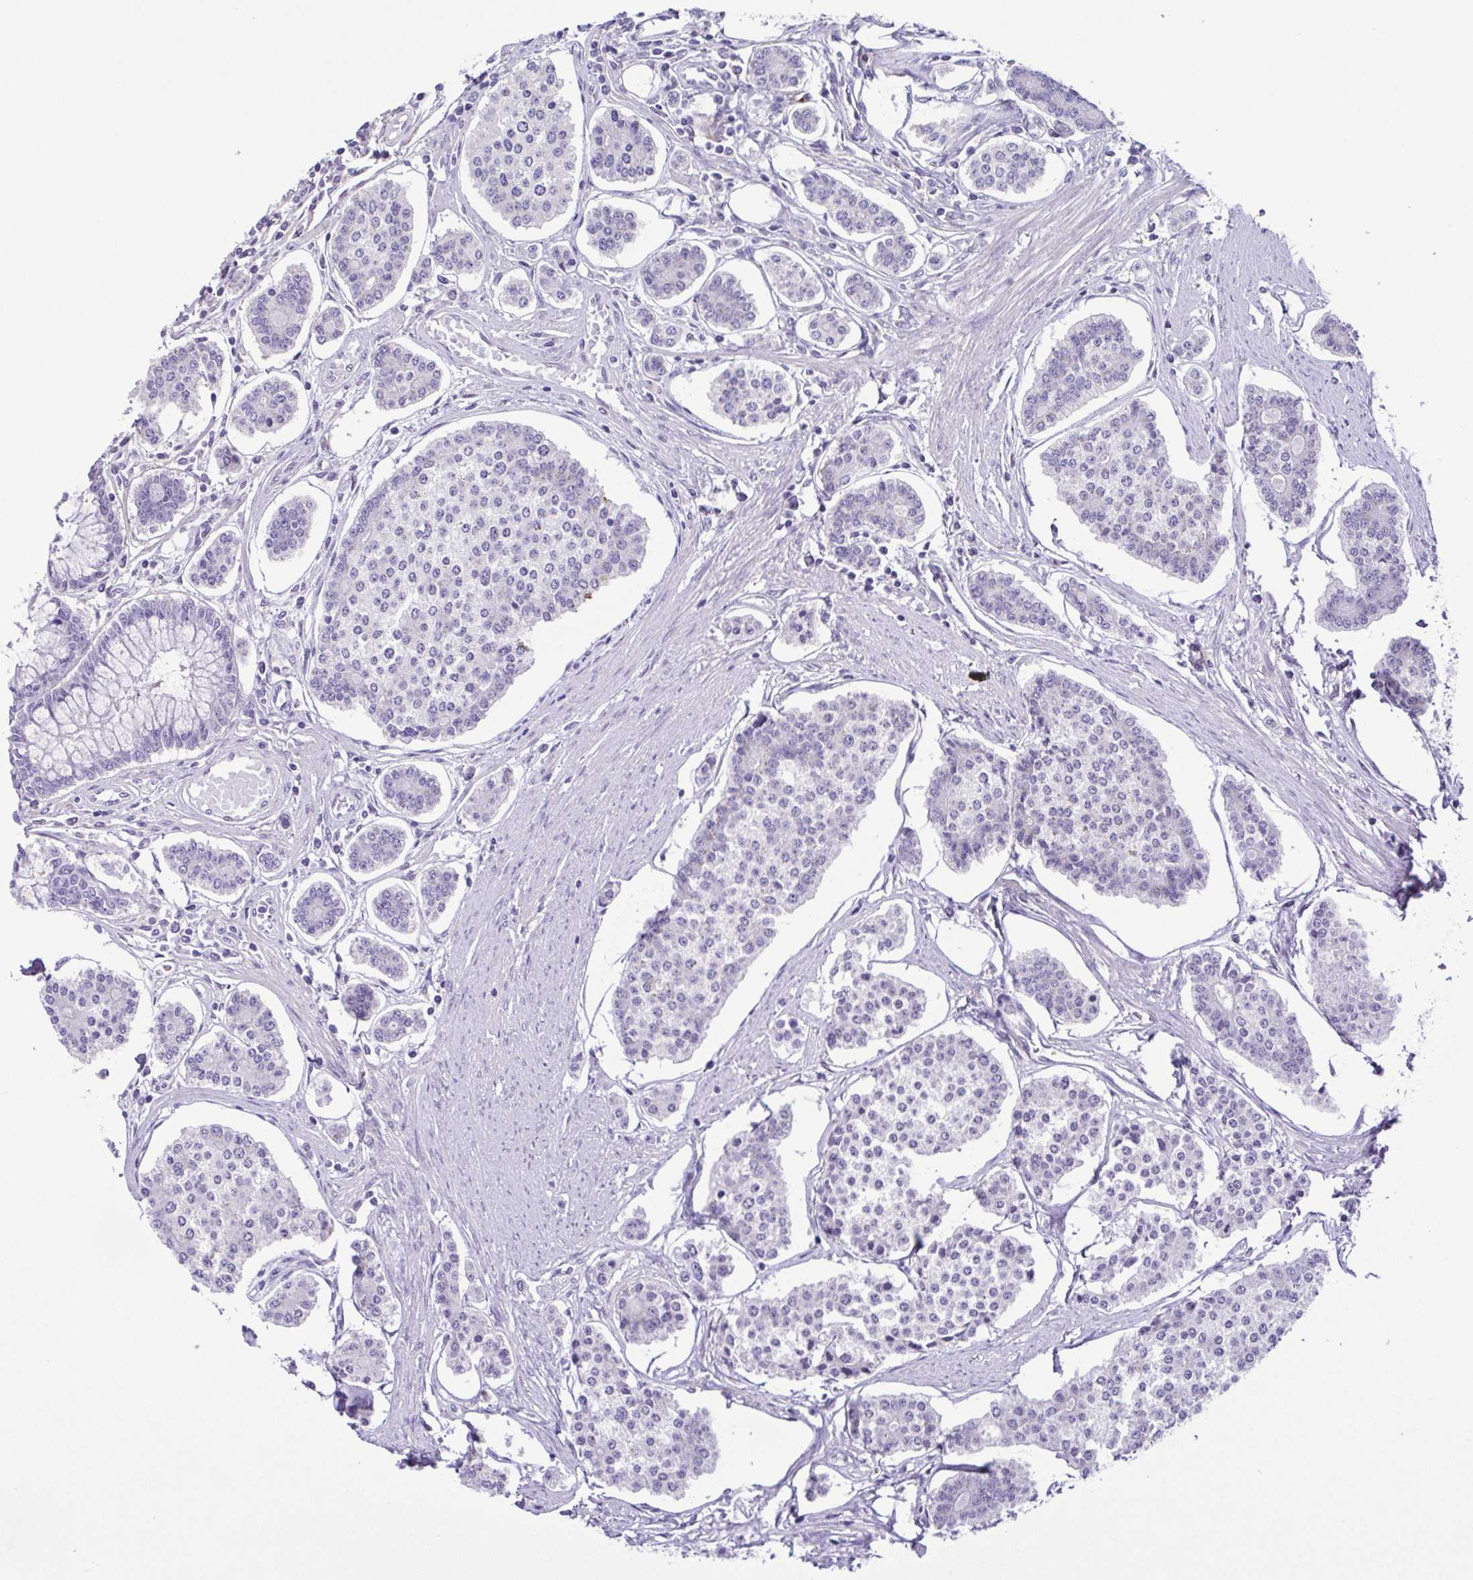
{"staining": {"intensity": "negative", "quantity": "none", "location": "none"}, "tissue": "carcinoid", "cell_type": "Tumor cells", "image_type": "cancer", "snomed": [{"axis": "morphology", "description": "Carcinoid, malignant, NOS"}, {"axis": "topography", "description": "Small intestine"}], "caption": "High magnification brightfield microscopy of malignant carcinoid stained with DAB (3,3'-diaminobenzidine) (brown) and counterstained with hematoxylin (blue): tumor cells show no significant positivity.", "gene": "DCLK2", "patient": {"sex": "female", "age": 65}}